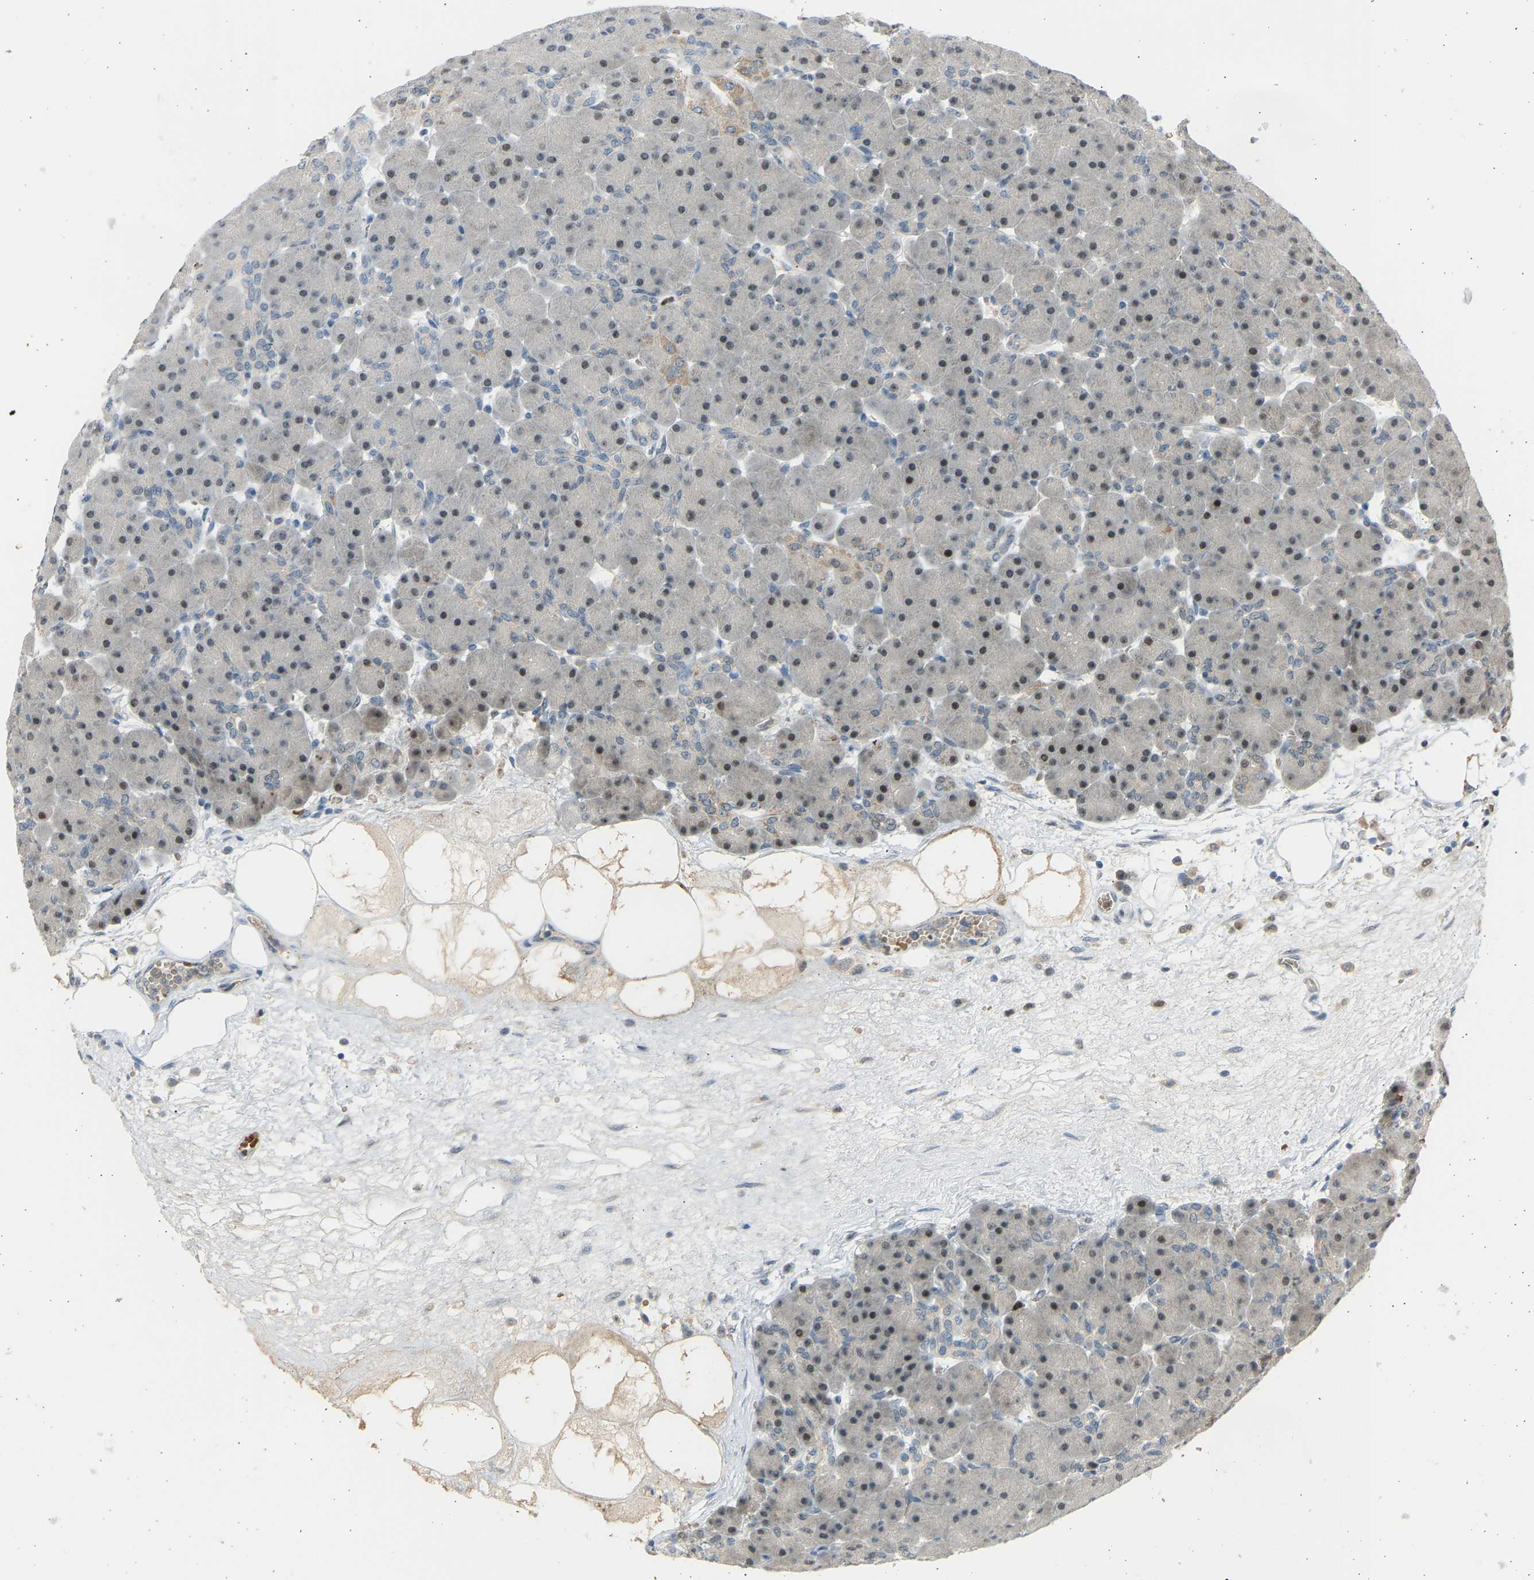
{"staining": {"intensity": "moderate", "quantity": ">75%", "location": "nuclear"}, "tissue": "pancreas", "cell_type": "Exocrine glandular cells", "image_type": "normal", "snomed": [{"axis": "morphology", "description": "Normal tissue, NOS"}, {"axis": "topography", "description": "Pancreas"}], "caption": "An IHC photomicrograph of unremarkable tissue is shown. Protein staining in brown shows moderate nuclear positivity in pancreas within exocrine glandular cells.", "gene": "BIRC2", "patient": {"sex": "male", "age": 66}}